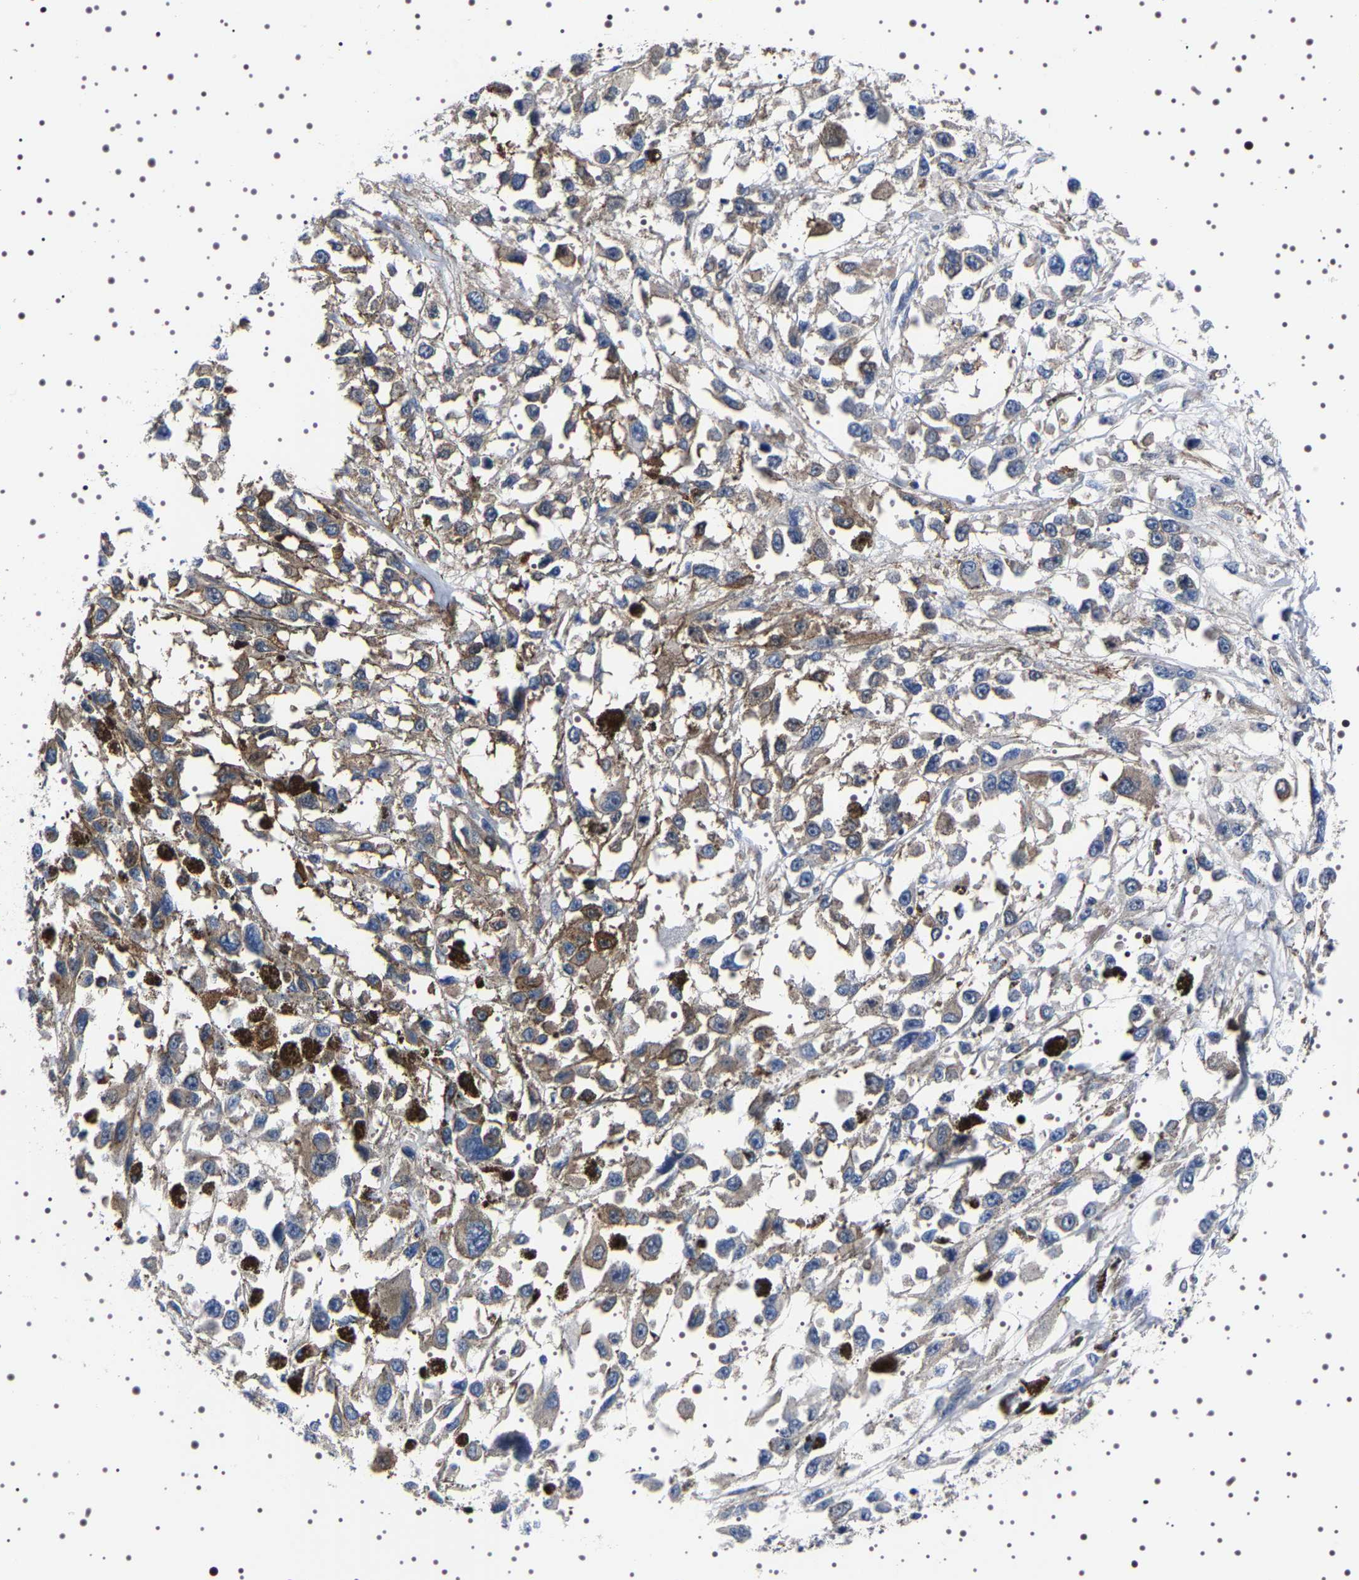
{"staining": {"intensity": "weak", "quantity": "<25%", "location": "cytoplasmic/membranous"}, "tissue": "melanoma", "cell_type": "Tumor cells", "image_type": "cancer", "snomed": [{"axis": "morphology", "description": "Malignant melanoma, Metastatic site"}, {"axis": "topography", "description": "Lymph node"}], "caption": "This photomicrograph is of malignant melanoma (metastatic site) stained with immunohistochemistry to label a protein in brown with the nuclei are counter-stained blue. There is no positivity in tumor cells.", "gene": "WDR1", "patient": {"sex": "male", "age": 59}}